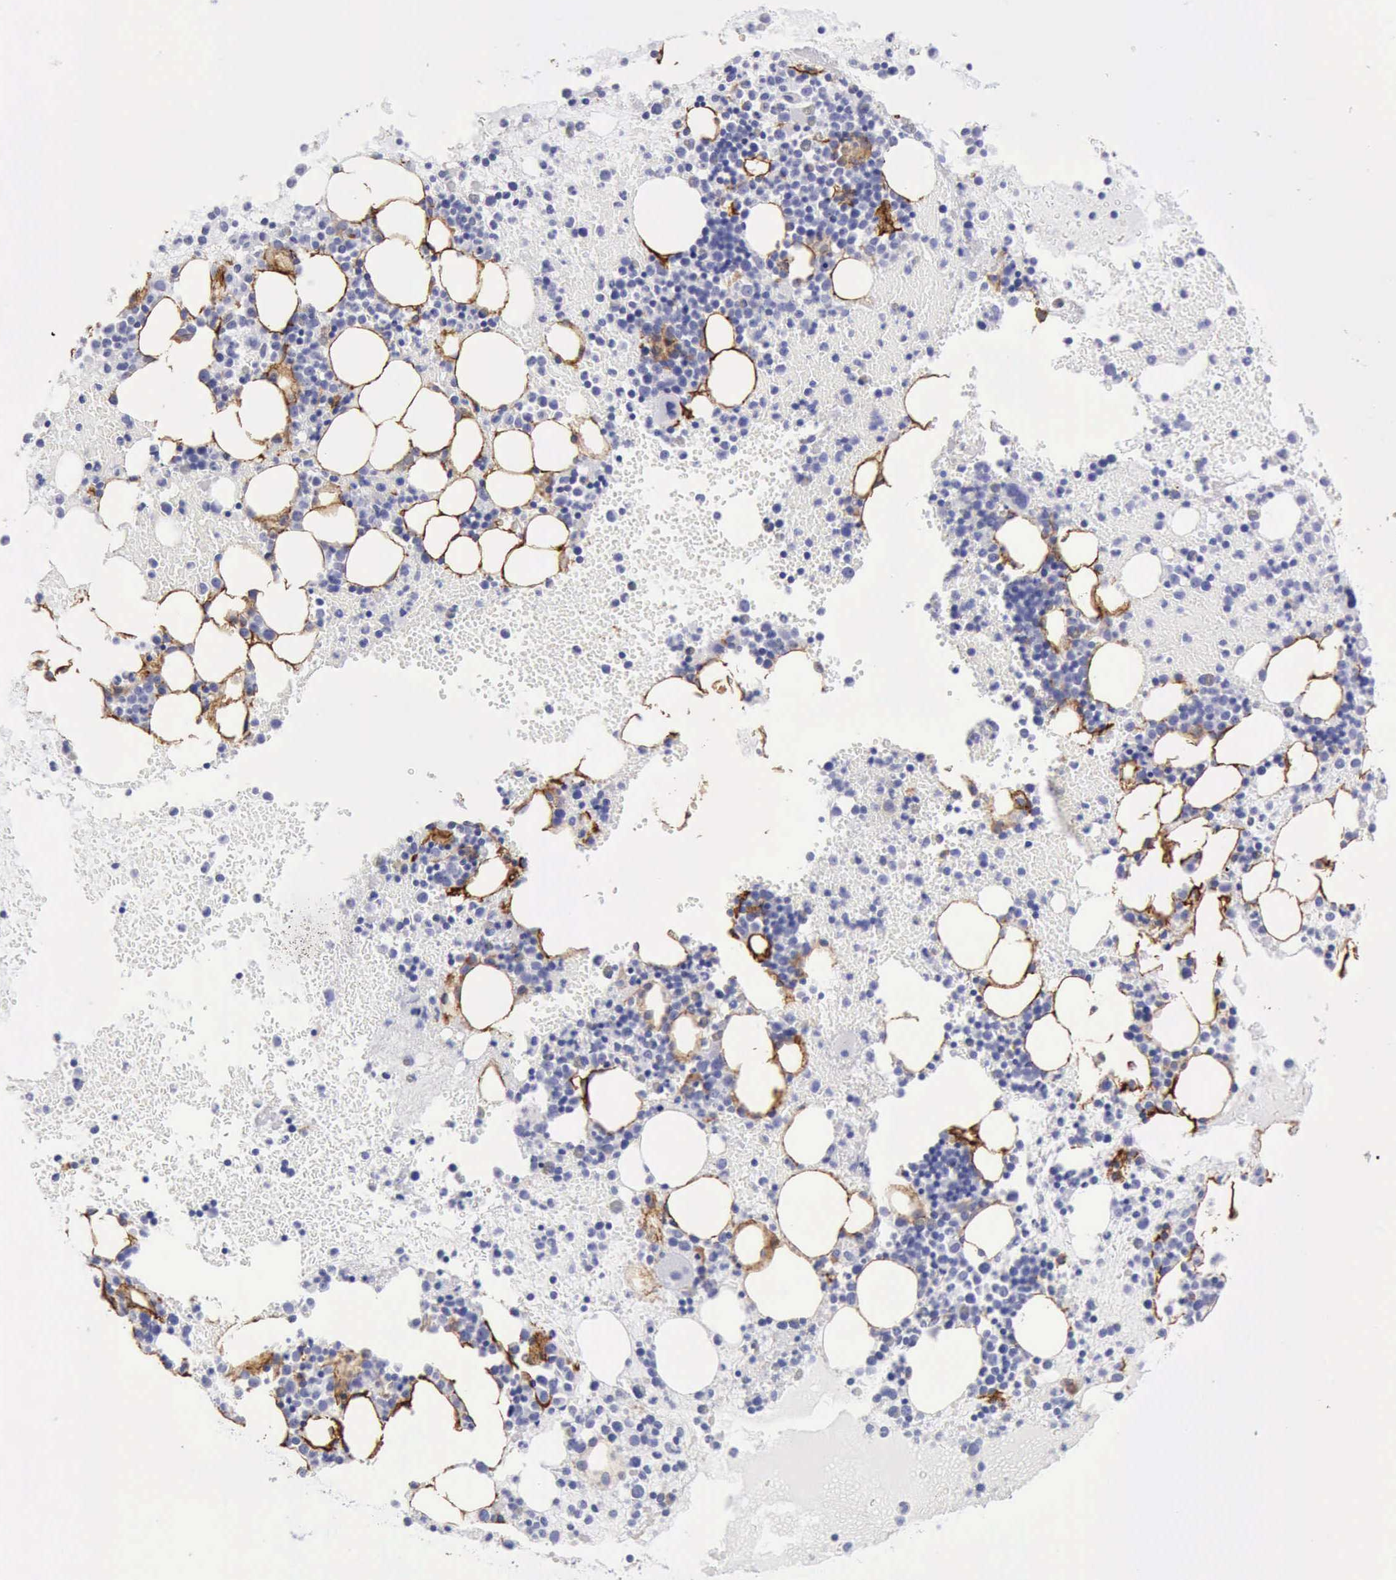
{"staining": {"intensity": "negative", "quantity": "none", "location": "none"}, "tissue": "bone marrow", "cell_type": "Hematopoietic cells", "image_type": "normal", "snomed": [{"axis": "morphology", "description": "Normal tissue, NOS"}, {"axis": "topography", "description": "Bone marrow"}], "caption": "This is an immunohistochemistry (IHC) photomicrograph of benign human bone marrow. There is no positivity in hematopoietic cells.", "gene": "AOC3", "patient": {"sex": "male", "age": 15}}